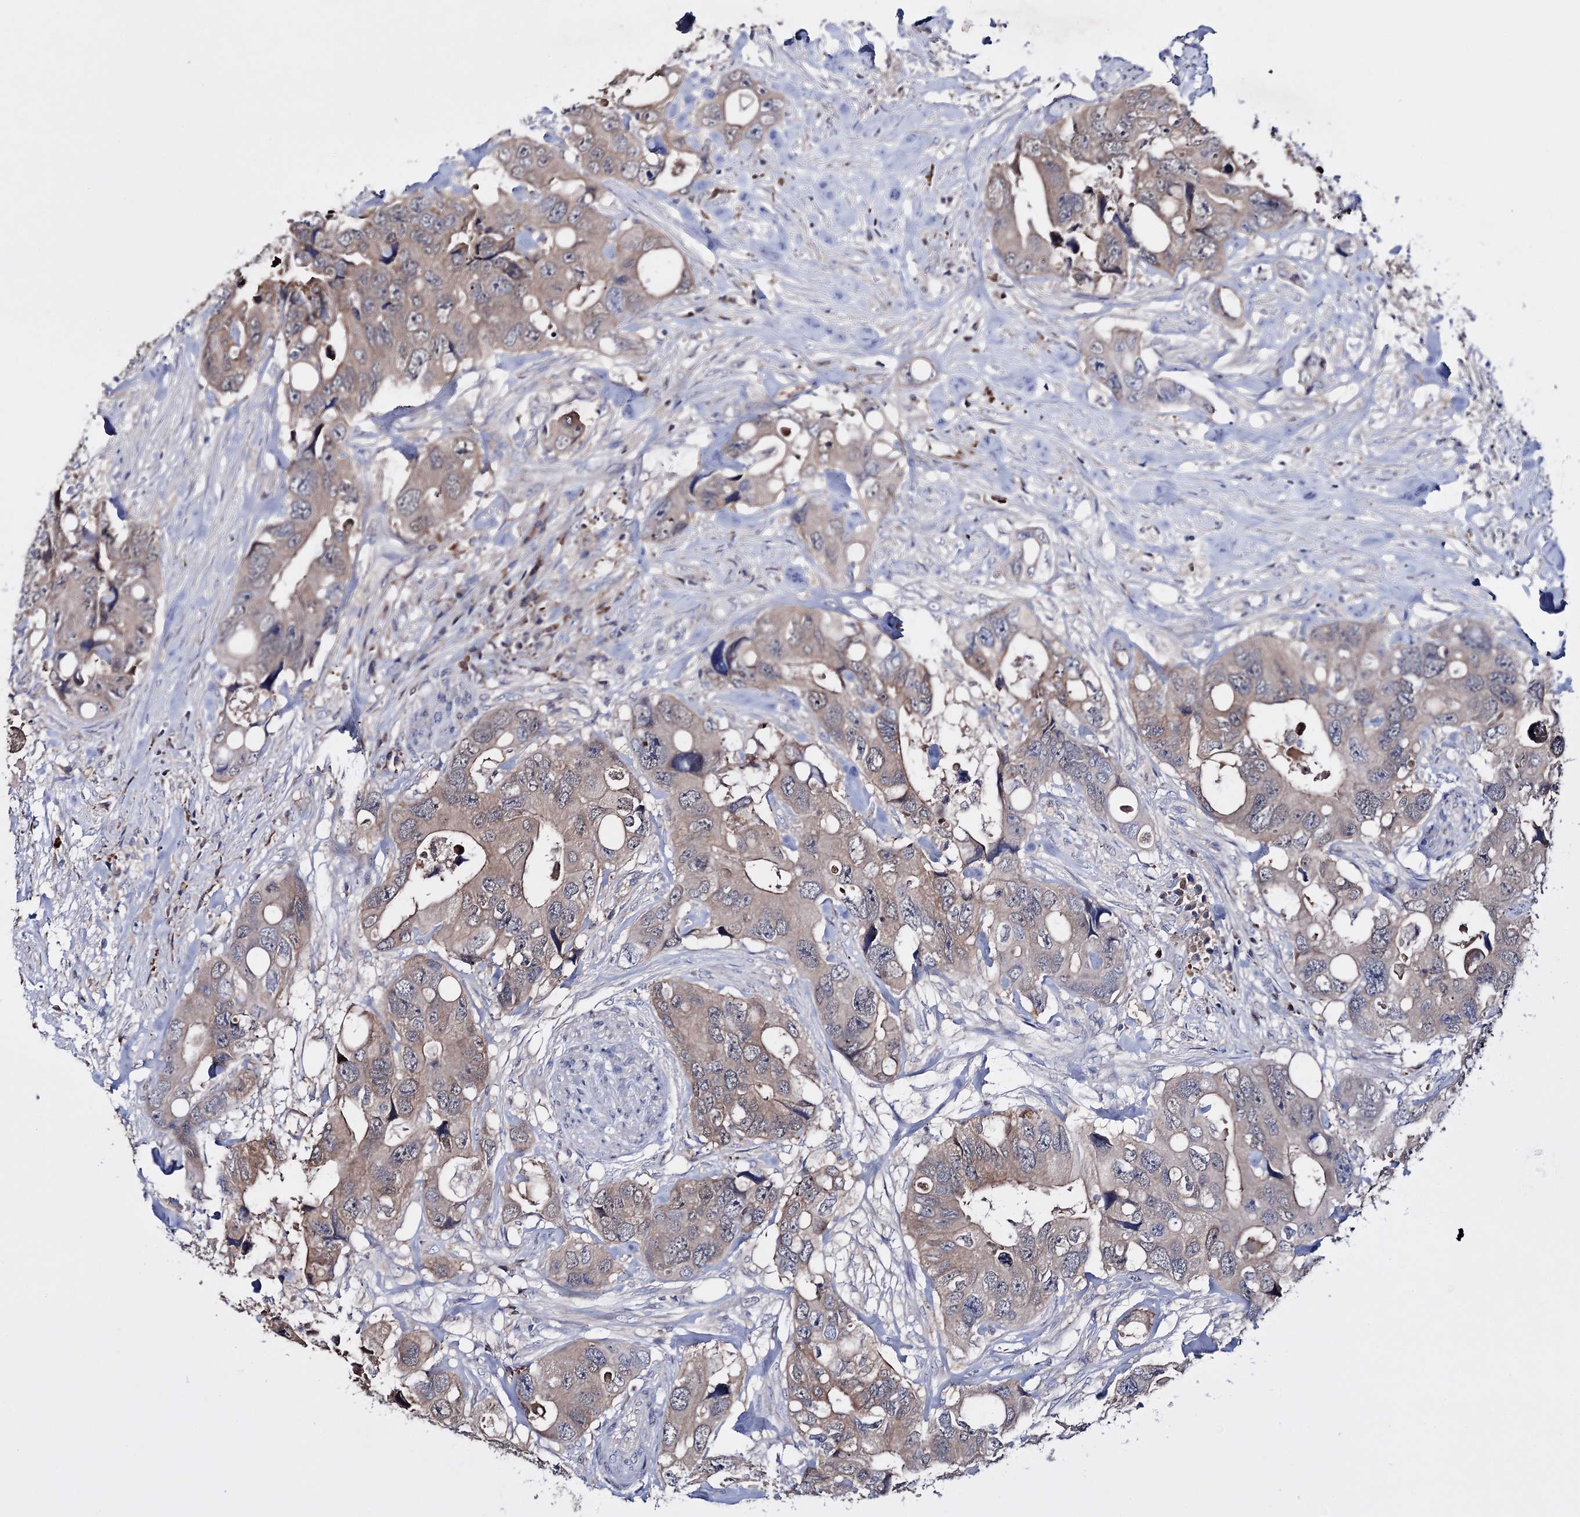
{"staining": {"intensity": "moderate", "quantity": "25%-75%", "location": "cytoplasmic/membranous"}, "tissue": "colorectal cancer", "cell_type": "Tumor cells", "image_type": "cancer", "snomed": [{"axis": "morphology", "description": "Adenocarcinoma, NOS"}, {"axis": "topography", "description": "Rectum"}], "caption": "Protein staining by immunohistochemistry (IHC) demonstrates moderate cytoplasmic/membranous positivity in approximately 25%-75% of tumor cells in colorectal cancer. (Brightfield microscopy of DAB IHC at high magnification).", "gene": "PTER", "patient": {"sex": "male", "age": 57}}